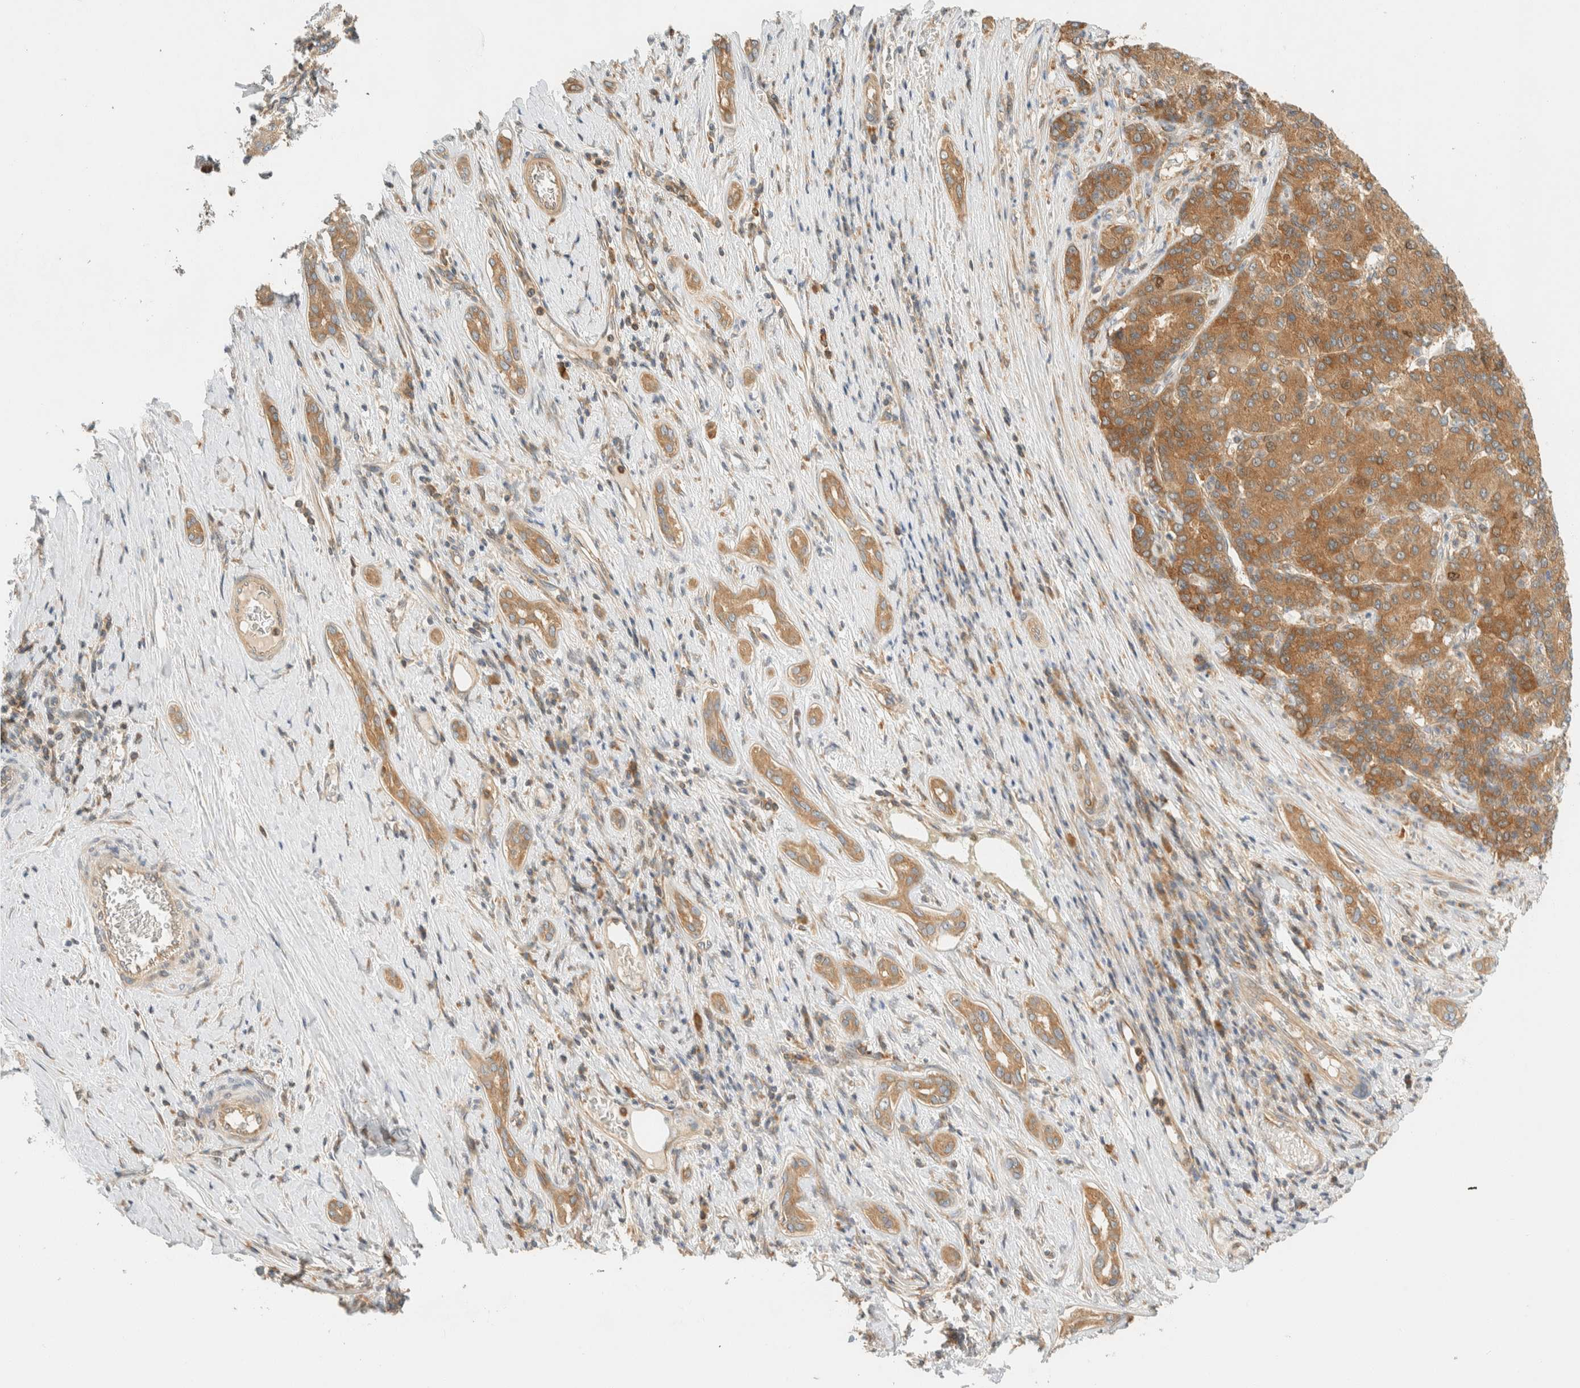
{"staining": {"intensity": "moderate", "quantity": ">75%", "location": "cytoplasmic/membranous"}, "tissue": "liver cancer", "cell_type": "Tumor cells", "image_type": "cancer", "snomed": [{"axis": "morphology", "description": "Carcinoma, Hepatocellular, NOS"}, {"axis": "topography", "description": "Liver"}], "caption": "Moderate cytoplasmic/membranous positivity is seen in about >75% of tumor cells in hepatocellular carcinoma (liver).", "gene": "ARFGEF1", "patient": {"sex": "male", "age": 65}}